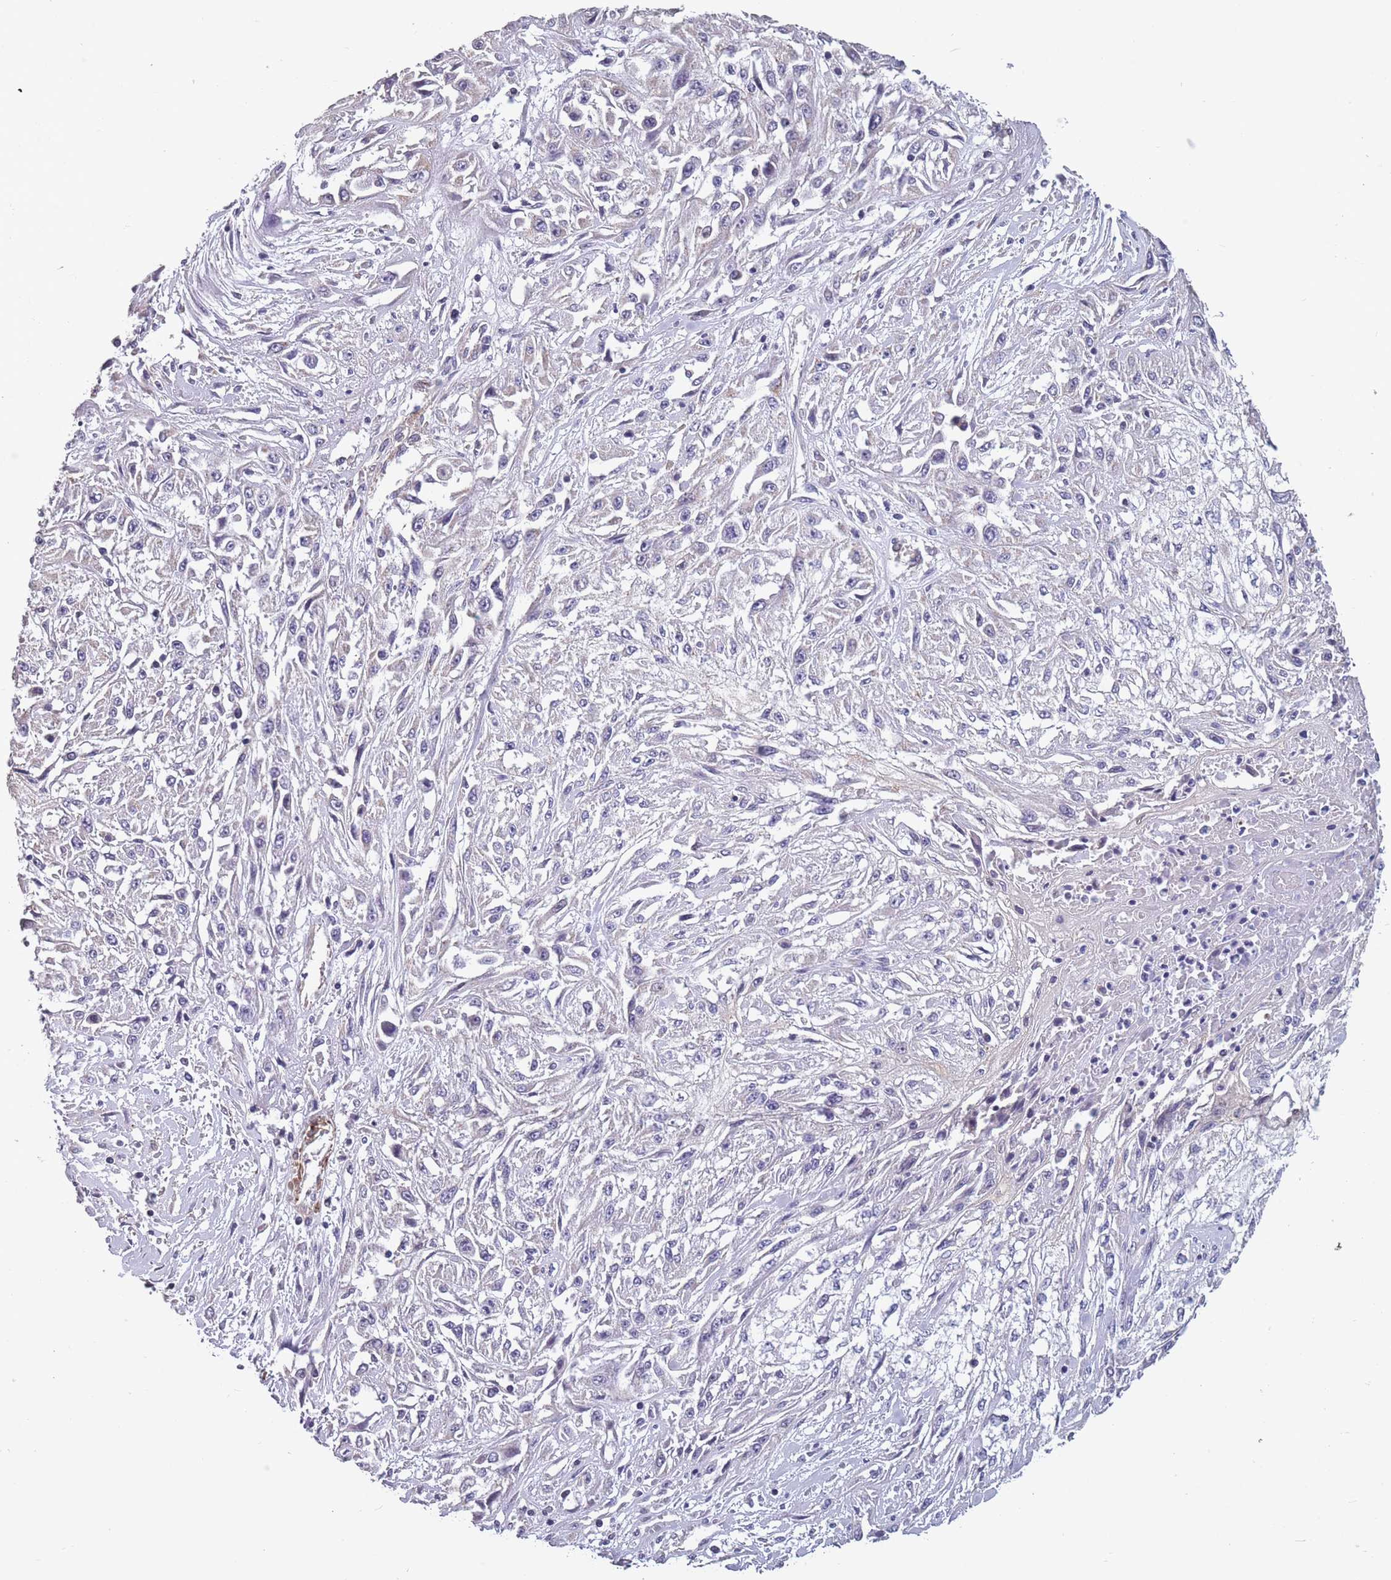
{"staining": {"intensity": "negative", "quantity": "none", "location": "none"}, "tissue": "skin cancer", "cell_type": "Tumor cells", "image_type": "cancer", "snomed": [{"axis": "morphology", "description": "Squamous cell carcinoma, NOS"}, {"axis": "morphology", "description": "Squamous cell carcinoma, metastatic, NOS"}, {"axis": "topography", "description": "Skin"}, {"axis": "topography", "description": "Lymph node"}], "caption": "Immunohistochemical staining of human skin cancer demonstrates no significant positivity in tumor cells.", "gene": "TOMM40L", "patient": {"sex": "male", "age": 75}}